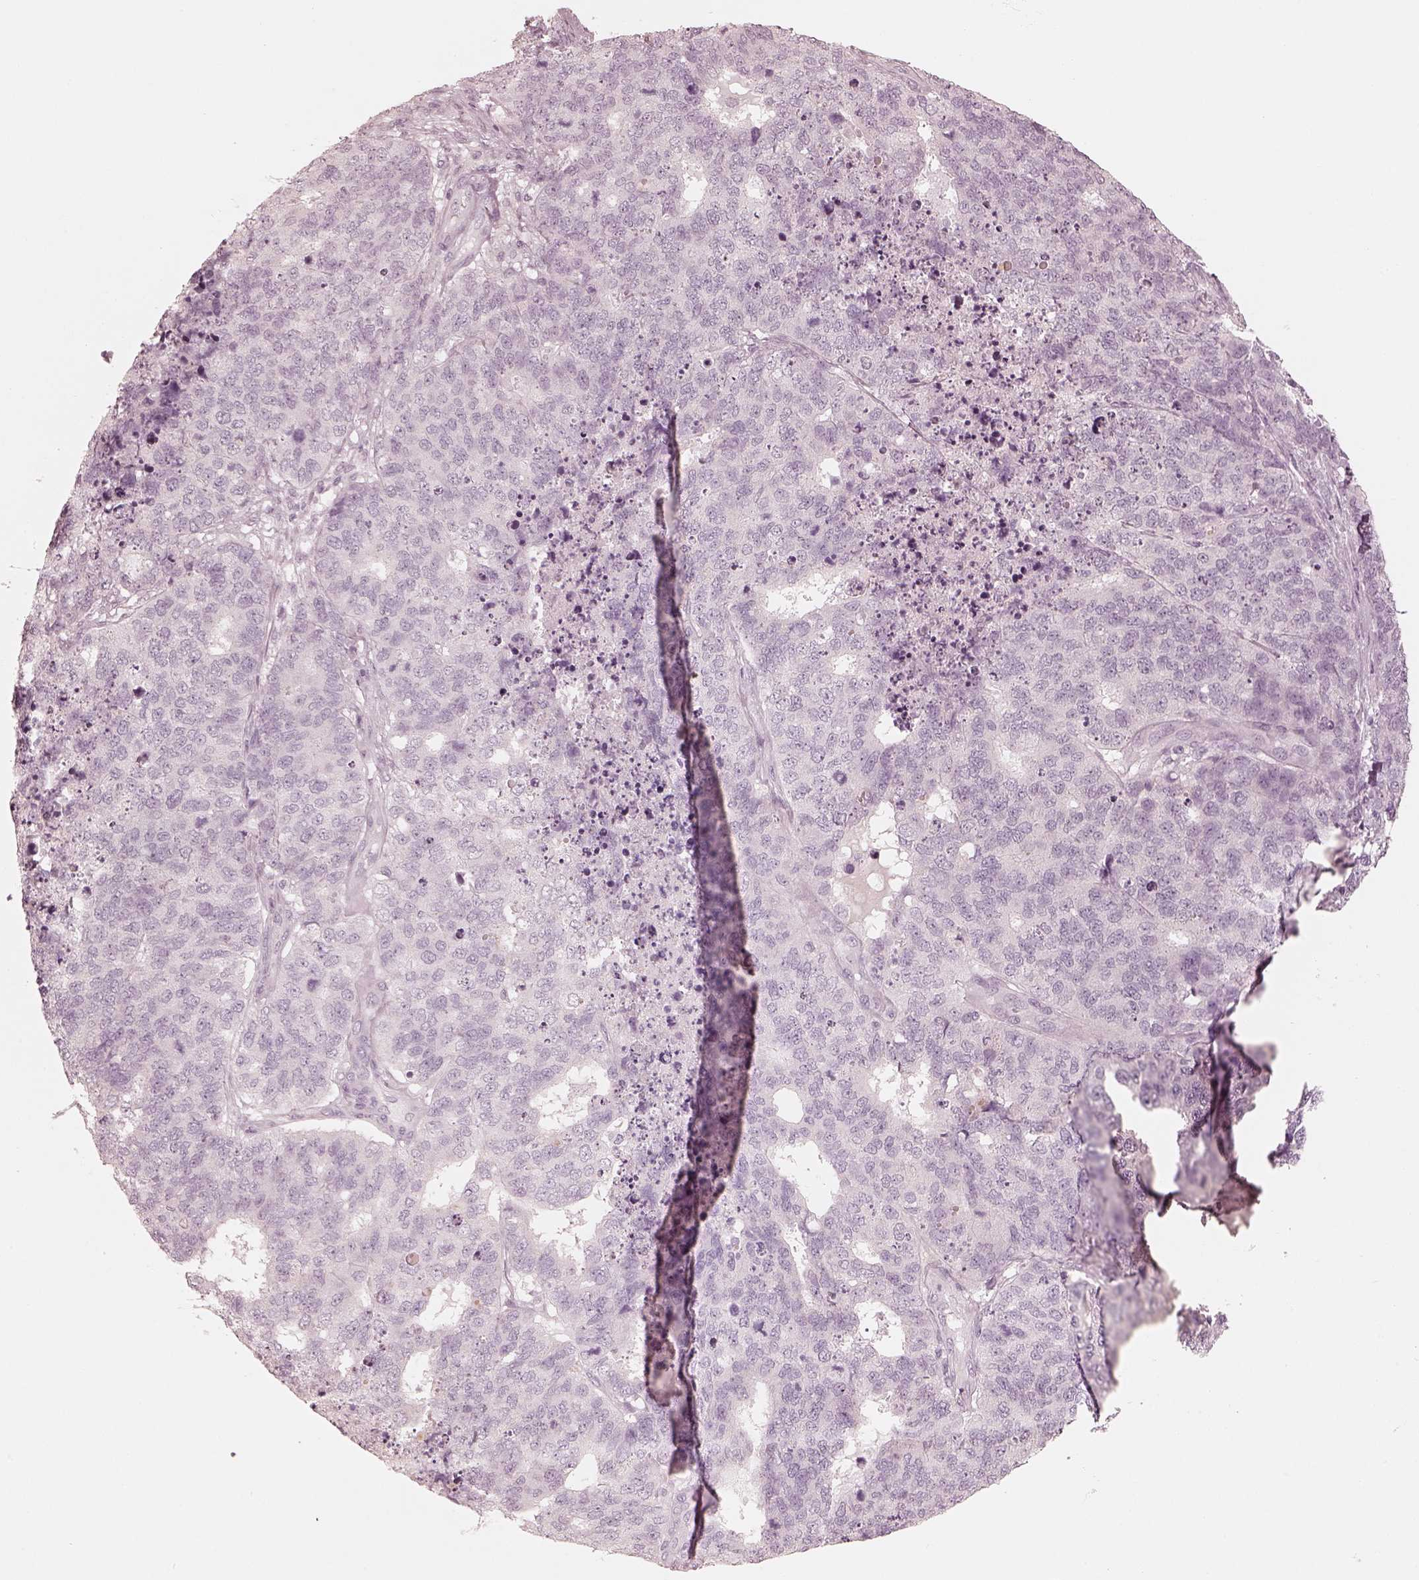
{"staining": {"intensity": "negative", "quantity": "none", "location": "none"}, "tissue": "cervical cancer", "cell_type": "Tumor cells", "image_type": "cancer", "snomed": [{"axis": "morphology", "description": "Squamous cell carcinoma, NOS"}, {"axis": "topography", "description": "Cervix"}], "caption": "Squamous cell carcinoma (cervical) was stained to show a protein in brown. There is no significant expression in tumor cells.", "gene": "CALR3", "patient": {"sex": "female", "age": 63}}